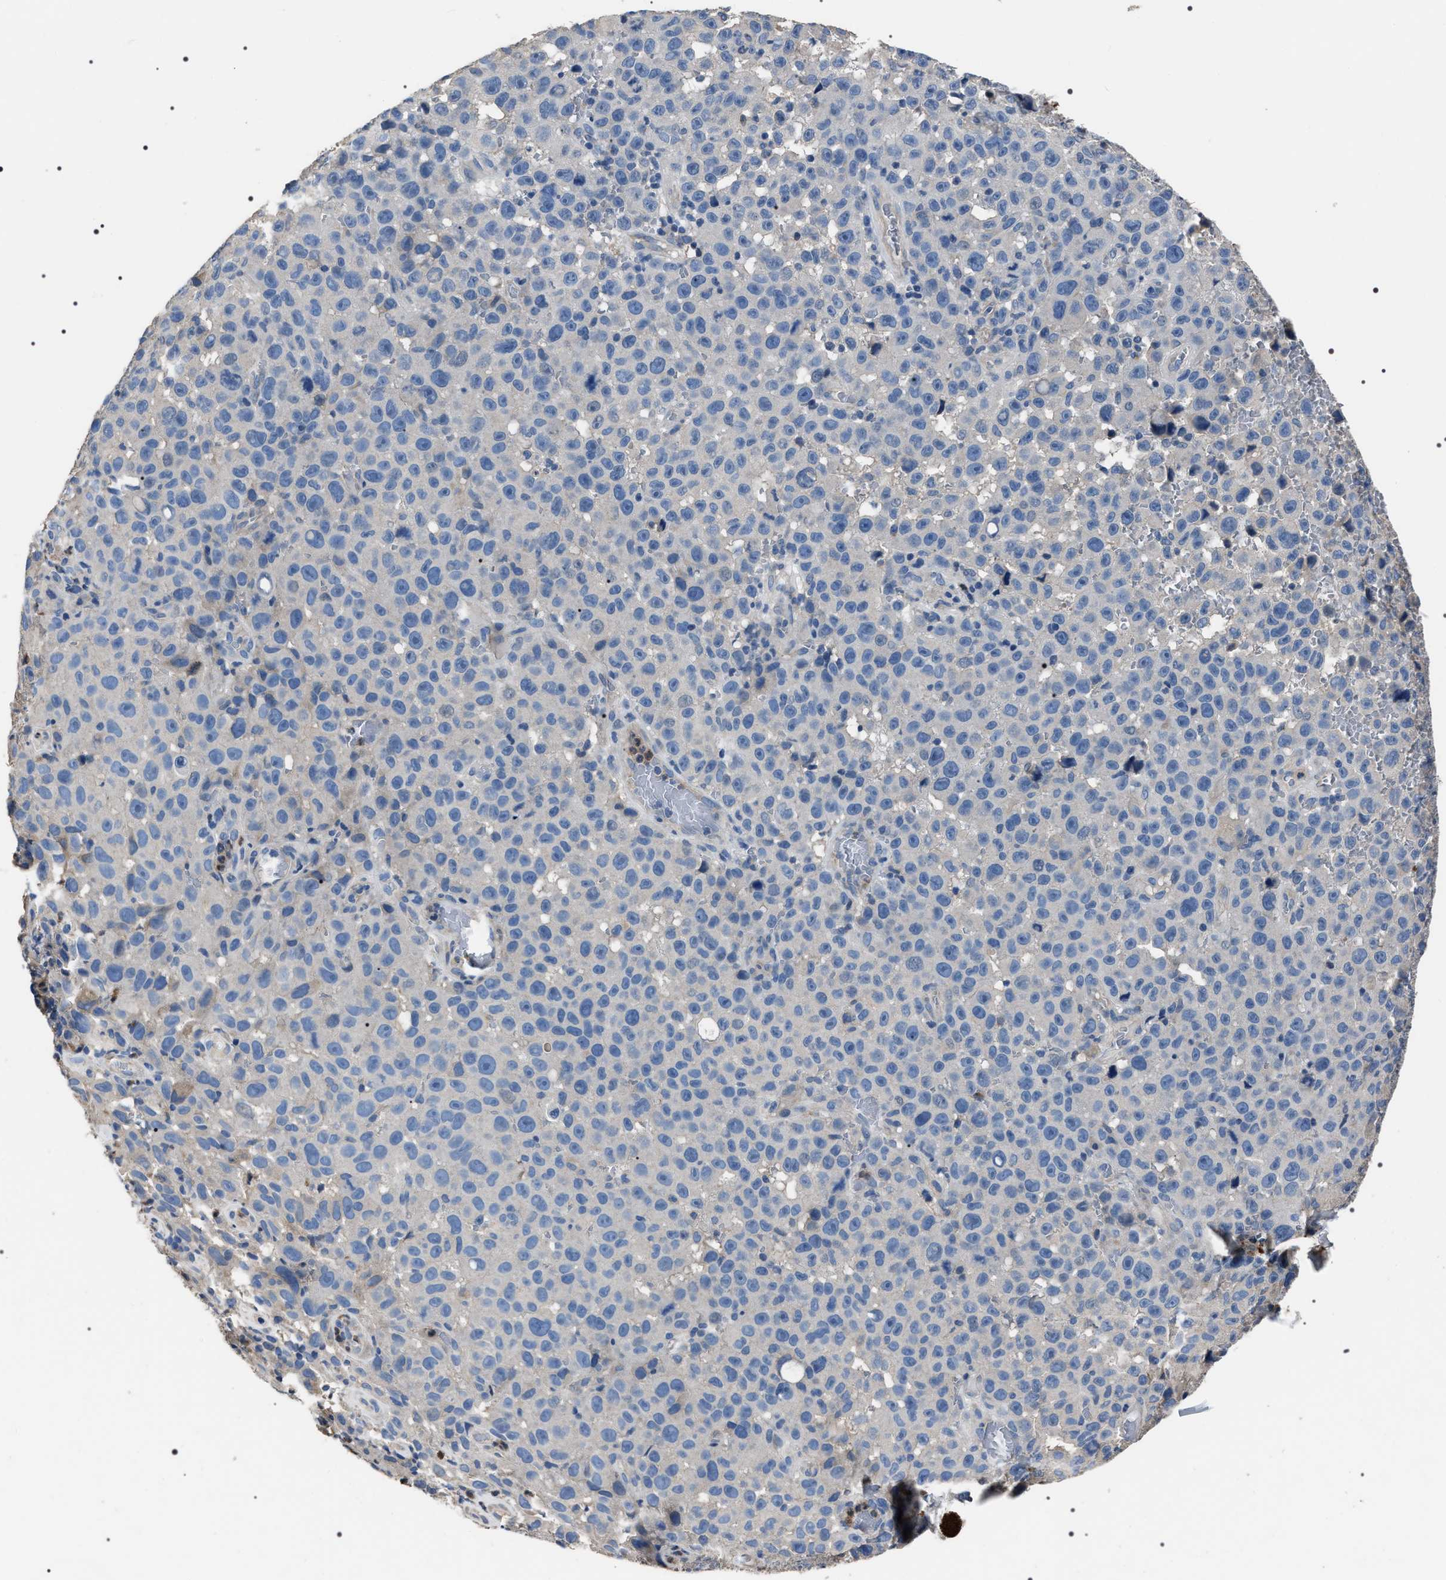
{"staining": {"intensity": "negative", "quantity": "none", "location": "none"}, "tissue": "melanoma", "cell_type": "Tumor cells", "image_type": "cancer", "snomed": [{"axis": "morphology", "description": "Malignant melanoma, NOS"}, {"axis": "topography", "description": "Skin"}], "caption": "IHC photomicrograph of neoplastic tissue: malignant melanoma stained with DAB (3,3'-diaminobenzidine) displays no significant protein expression in tumor cells. The staining is performed using DAB (3,3'-diaminobenzidine) brown chromogen with nuclei counter-stained in using hematoxylin.", "gene": "TRIM54", "patient": {"sex": "female", "age": 82}}